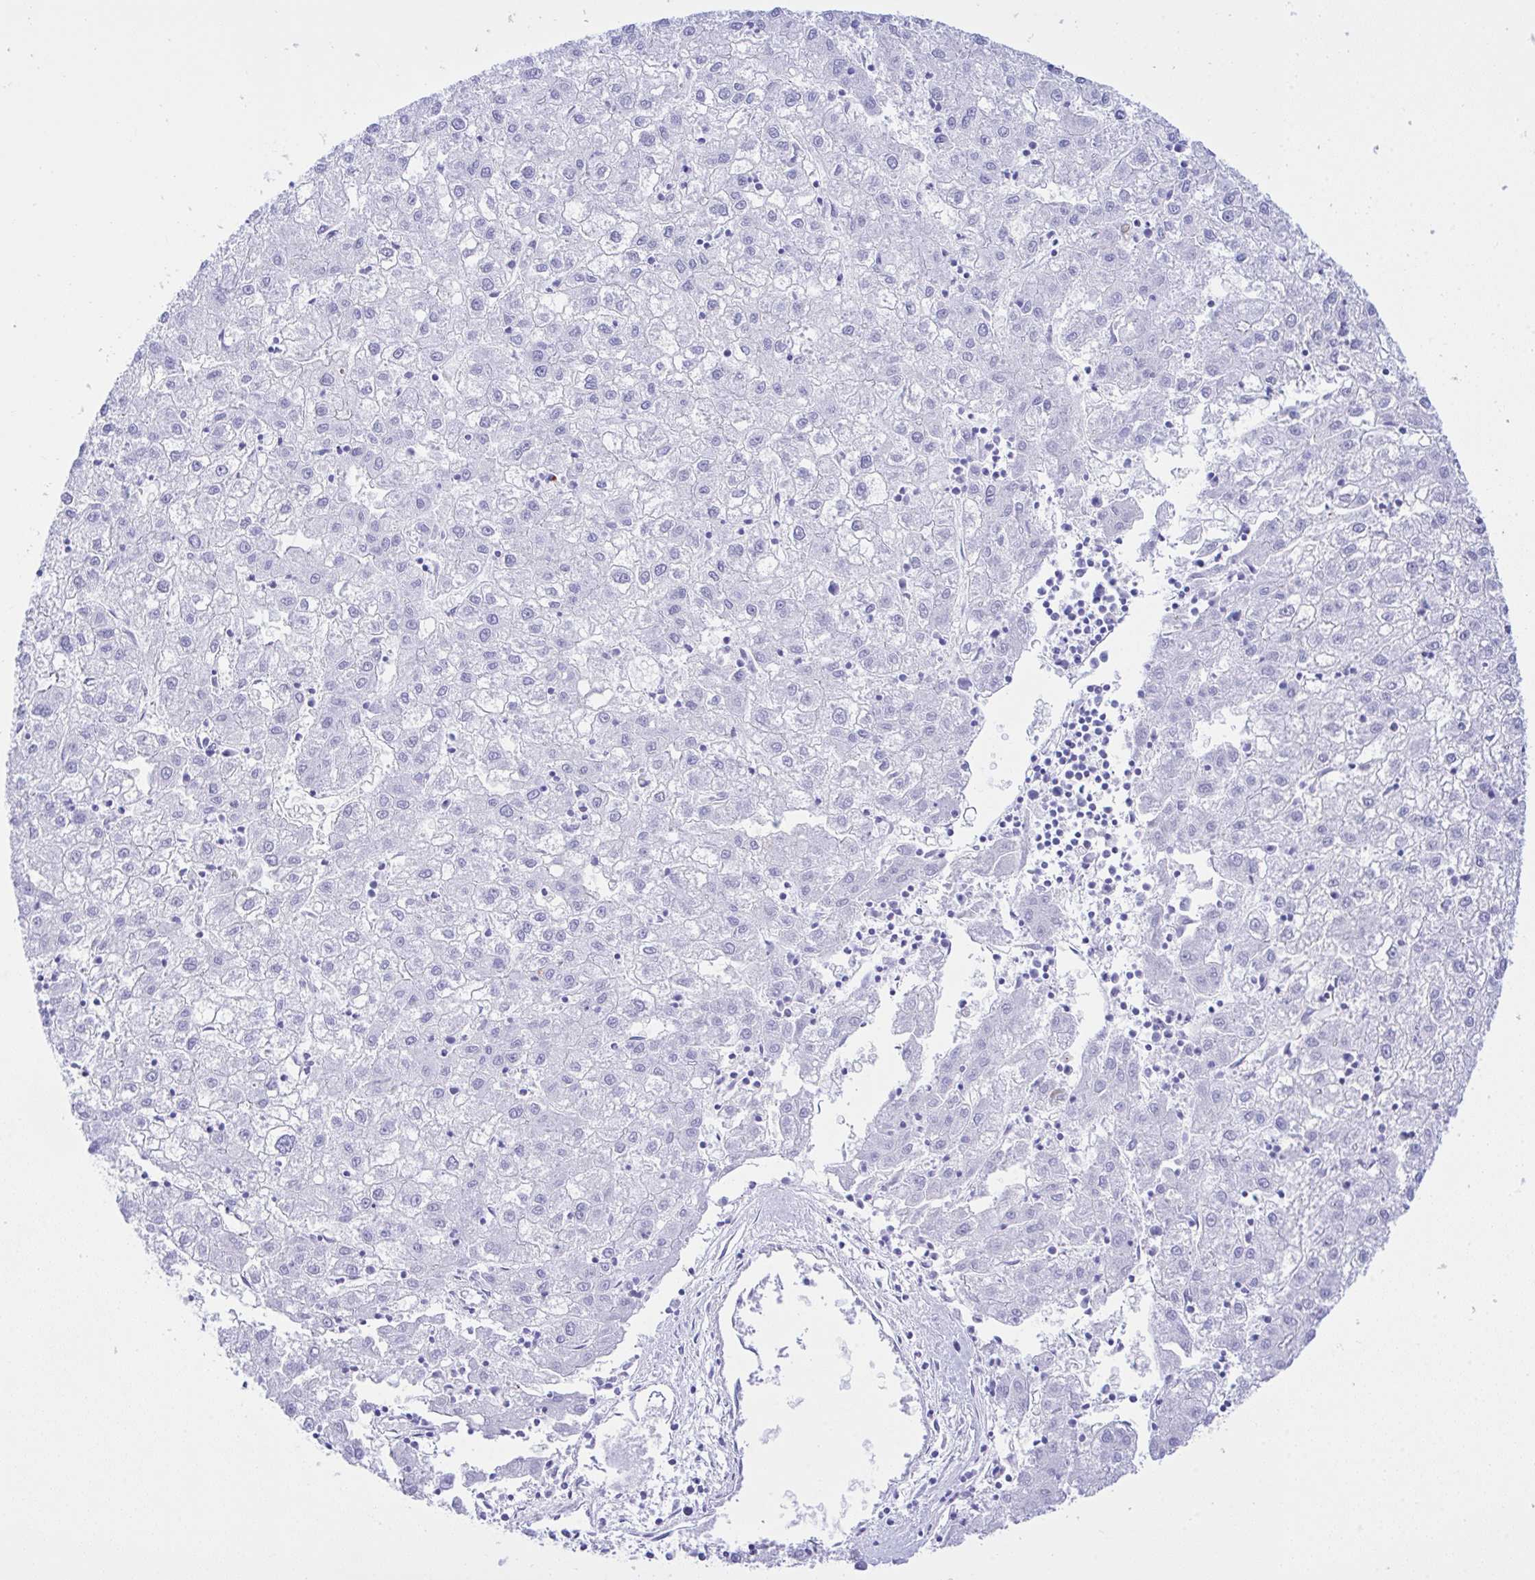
{"staining": {"intensity": "negative", "quantity": "none", "location": "none"}, "tissue": "liver cancer", "cell_type": "Tumor cells", "image_type": "cancer", "snomed": [{"axis": "morphology", "description": "Carcinoma, Hepatocellular, NOS"}, {"axis": "topography", "description": "Liver"}], "caption": "Immunohistochemical staining of human liver cancer shows no significant staining in tumor cells.", "gene": "SELENOV", "patient": {"sex": "male", "age": 72}}